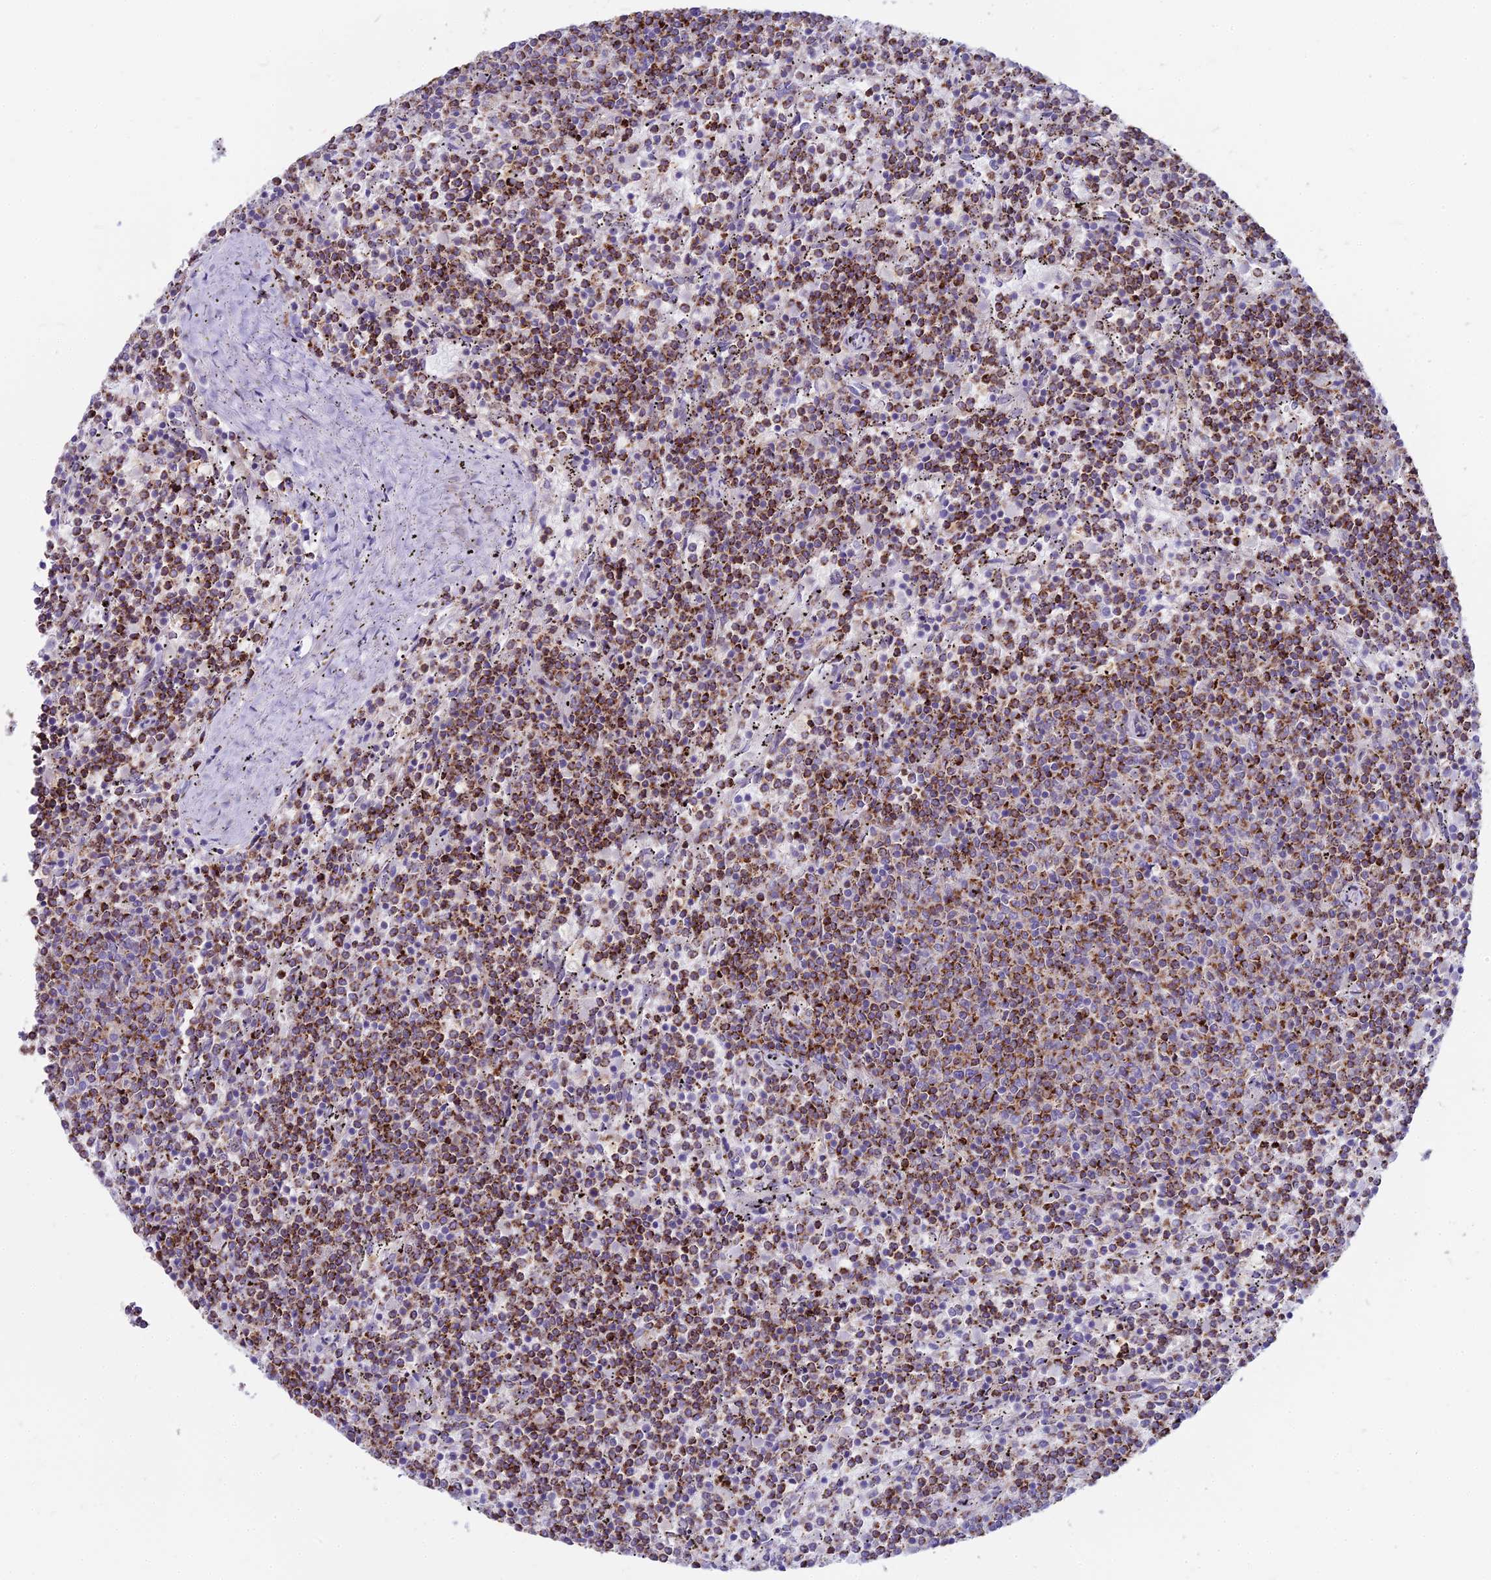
{"staining": {"intensity": "strong", "quantity": "25%-75%", "location": "cytoplasmic/membranous"}, "tissue": "lymphoma", "cell_type": "Tumor cells", "image_type": "cancer", "snomed": [{"axis": "morphology", "description": "Malignant lymphoma, non-Hodgkin's type, Low grade"}, {"axis": "topography", "description": "Spleen"}], "caption": "A high-resolution image shows immunohistochemistry (IHC) staining of malignant lymphoma, non-Hodgkin's type (low-grade), which demonstrates strong cytoplasmic/membranous positivity in about 25%-75% of tumor cells.", "gene": "HLA-DOA", "patient": {"sex": "female", "age": 50}}